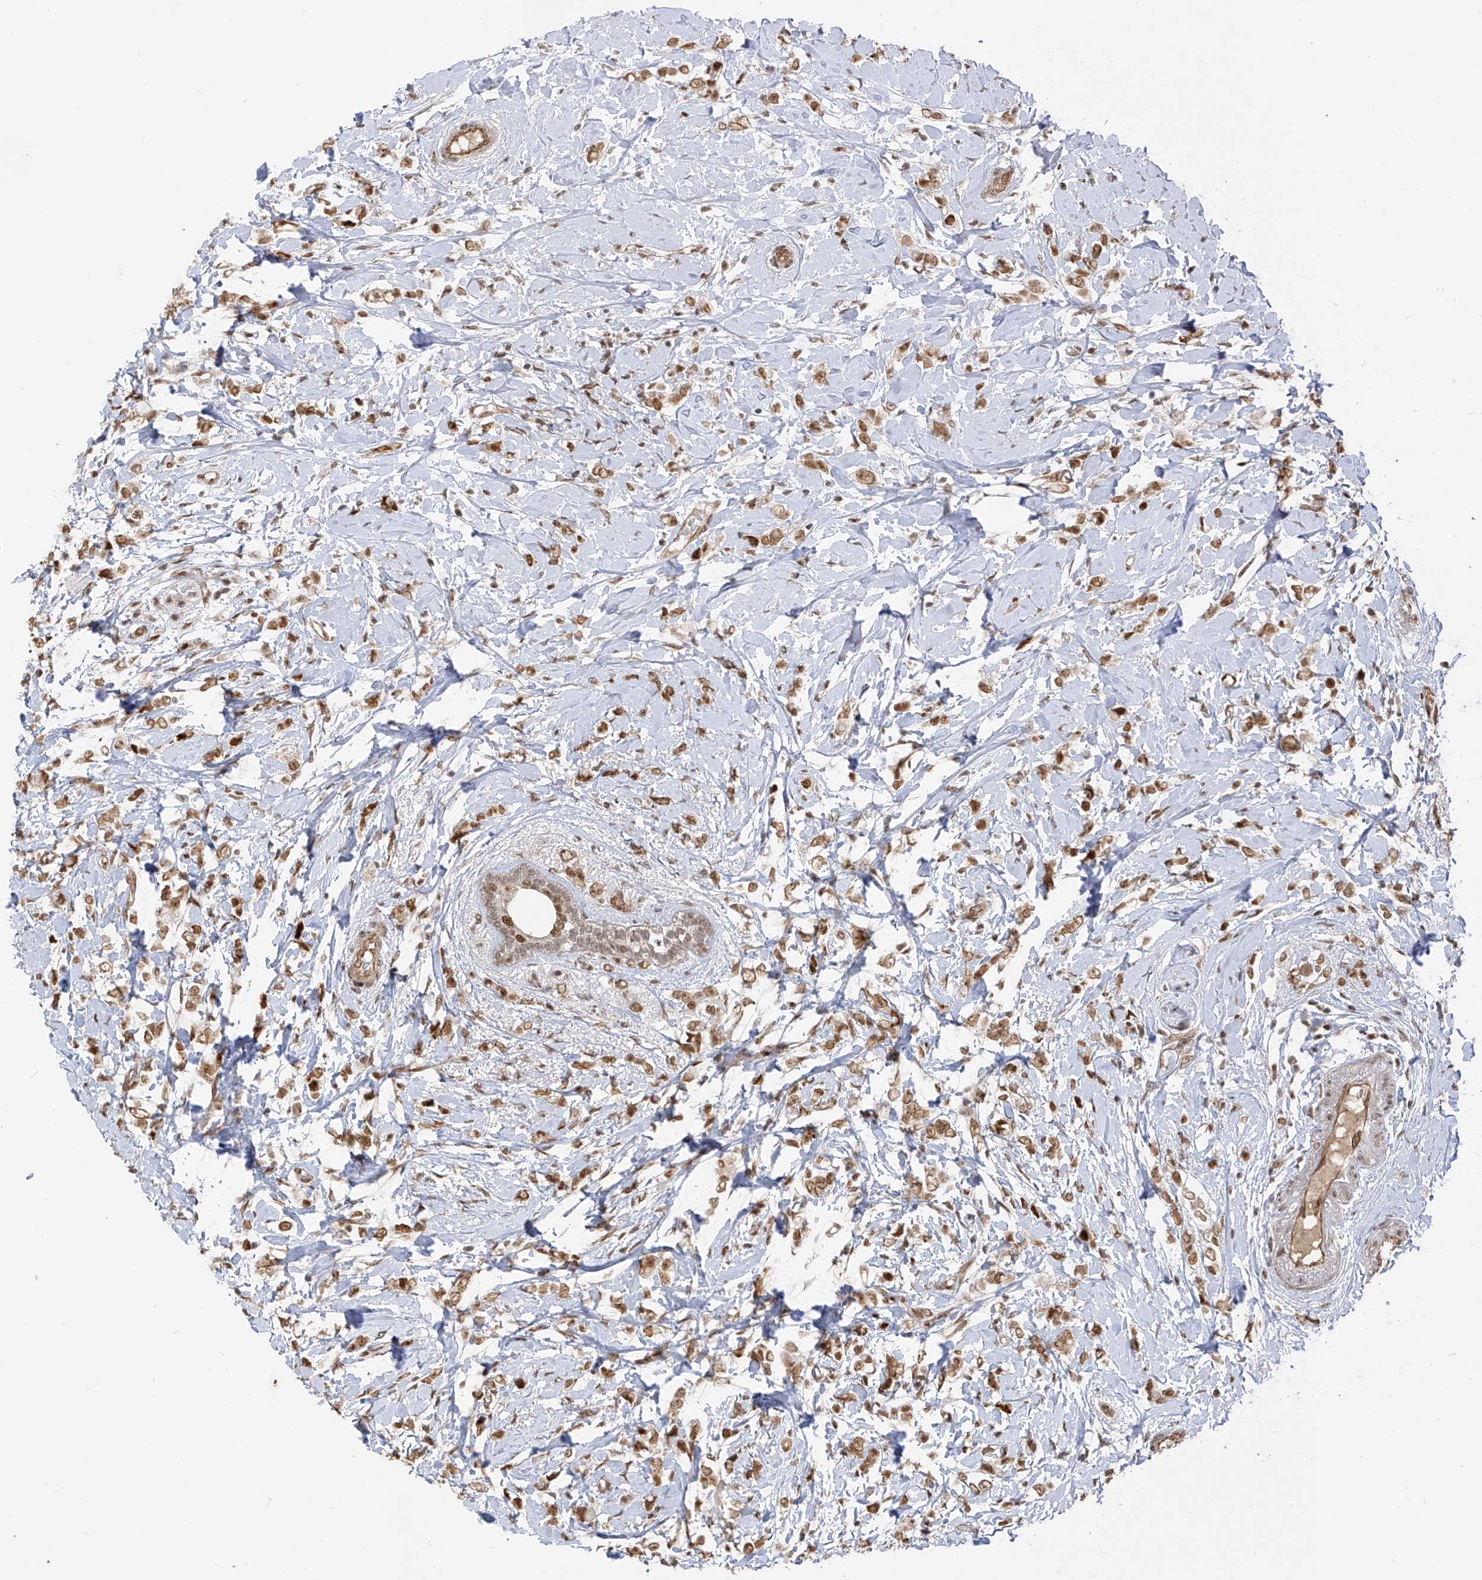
{"staining": {"intensity": "moderate", "quantity": ">75%", "location": "nuclear"}, "tissue": "breast cancer", "cell_type": "Tumor cells", "image_type": "cancer", "snomed": [{"axis": "morphology", "description": "Normal tissue, NOS"}, {"axis": "morphology", "description": "Lobular carcinoma"}, {"axis": "topography", "description": "Breast"}], "caption": "High-power microscopy captured an immunohistochemistry (IHC) micrograph of lobular carcinoma (breast), revealing moderate nuclear expression in about >75% of tumor cells.", "gene": "ARHGEF3", "patient": {"sex": "female", "age": 47}}